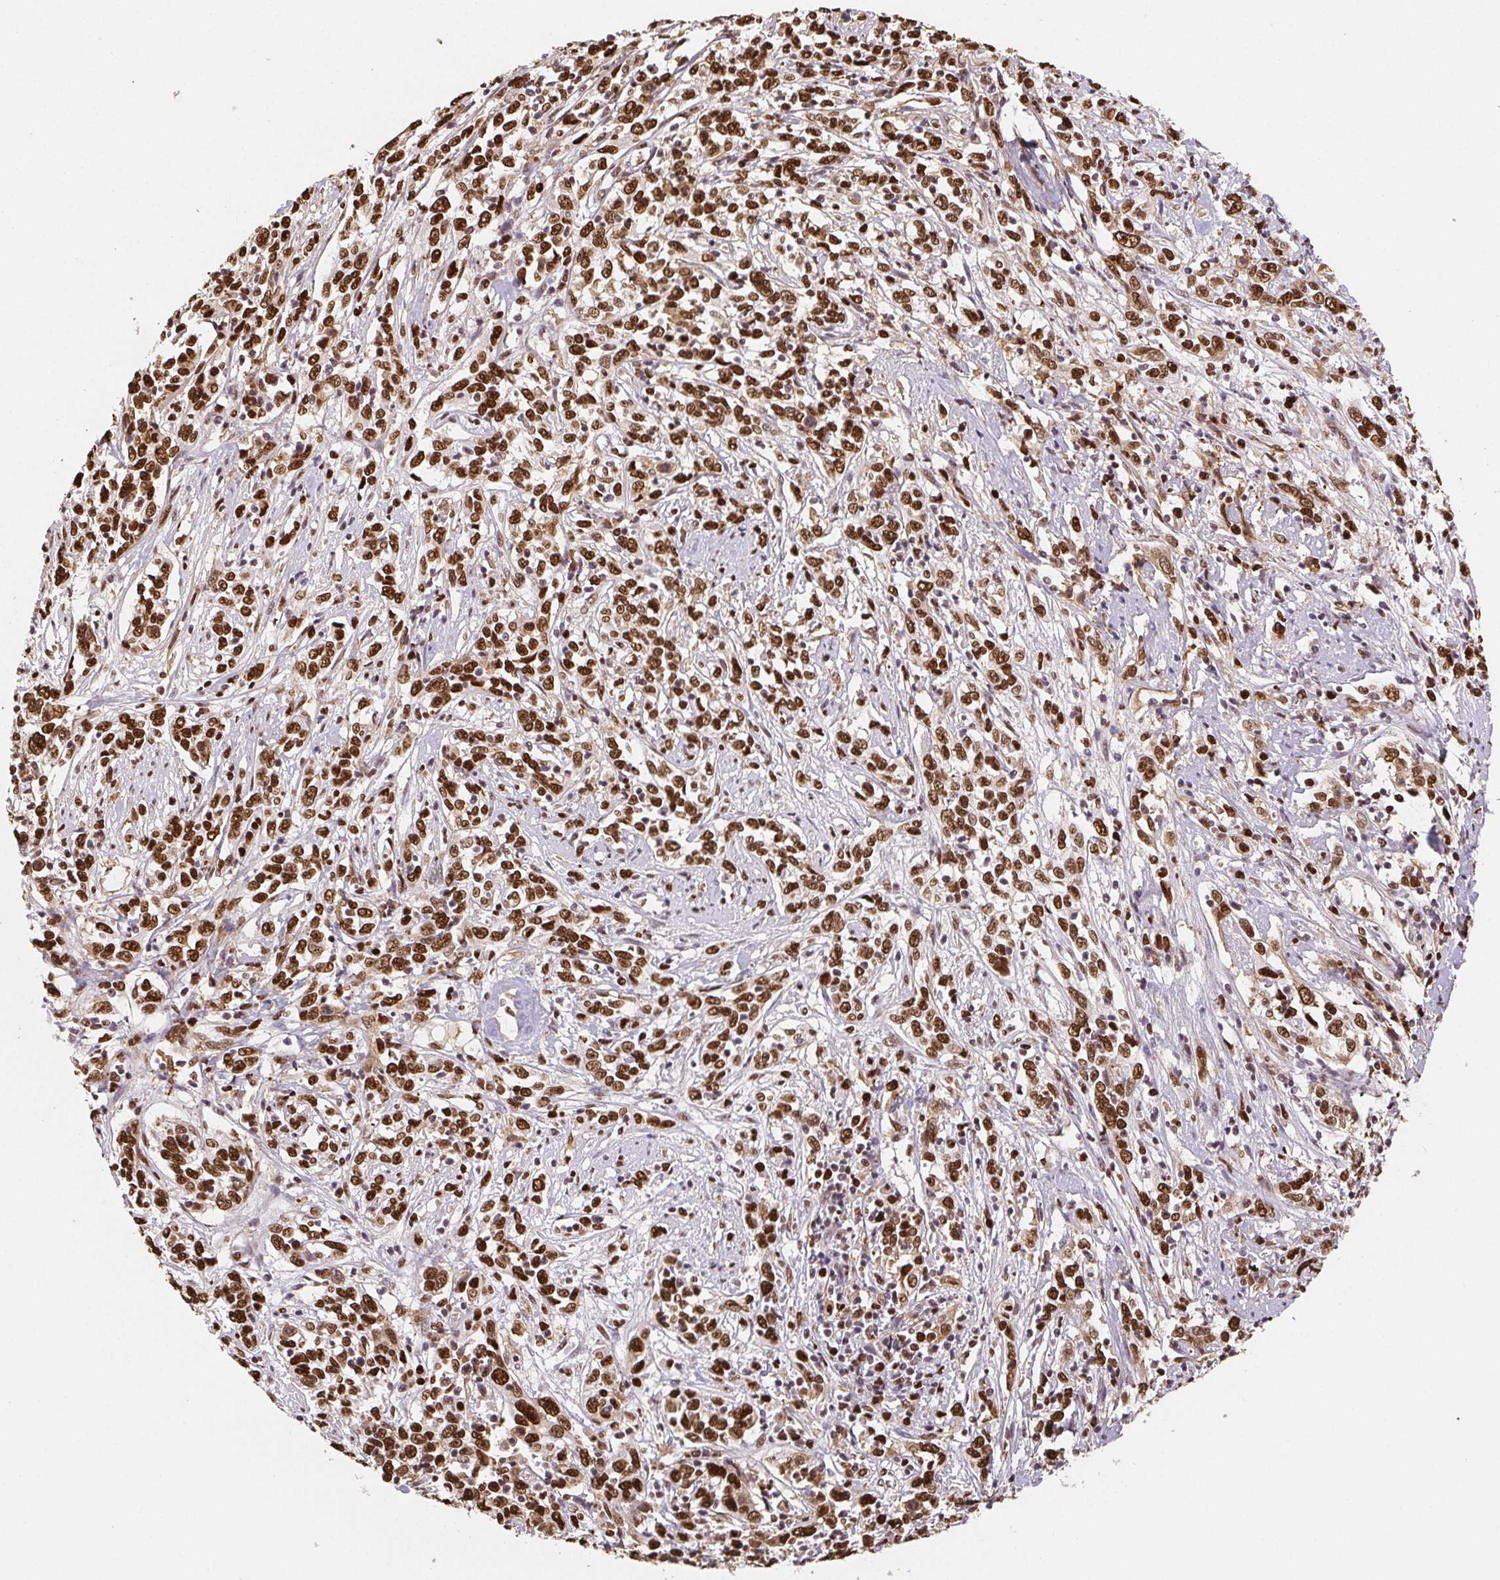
{"staining": {"intensity": "strong", "quantity": ">75%", "location": "nuclear"}, "tissue": "cervical cancer", "cell_type": "Tumor cells", "image_type": "cancer", "snomed": [{"axis": "morphology", "description": "Adenocarcinoma, NOS"}, {"axis": "topography", "description": "Cervix"}], "caption": "The micrograph reveals staining of cervical cancer, revealing strong nuclear protein staining (brown color) within tumor cells. (Brightfield microscopy of DAB IHC at high magnification).", "gene": "SET", "patient": {"sex": "female", "age": 40}}